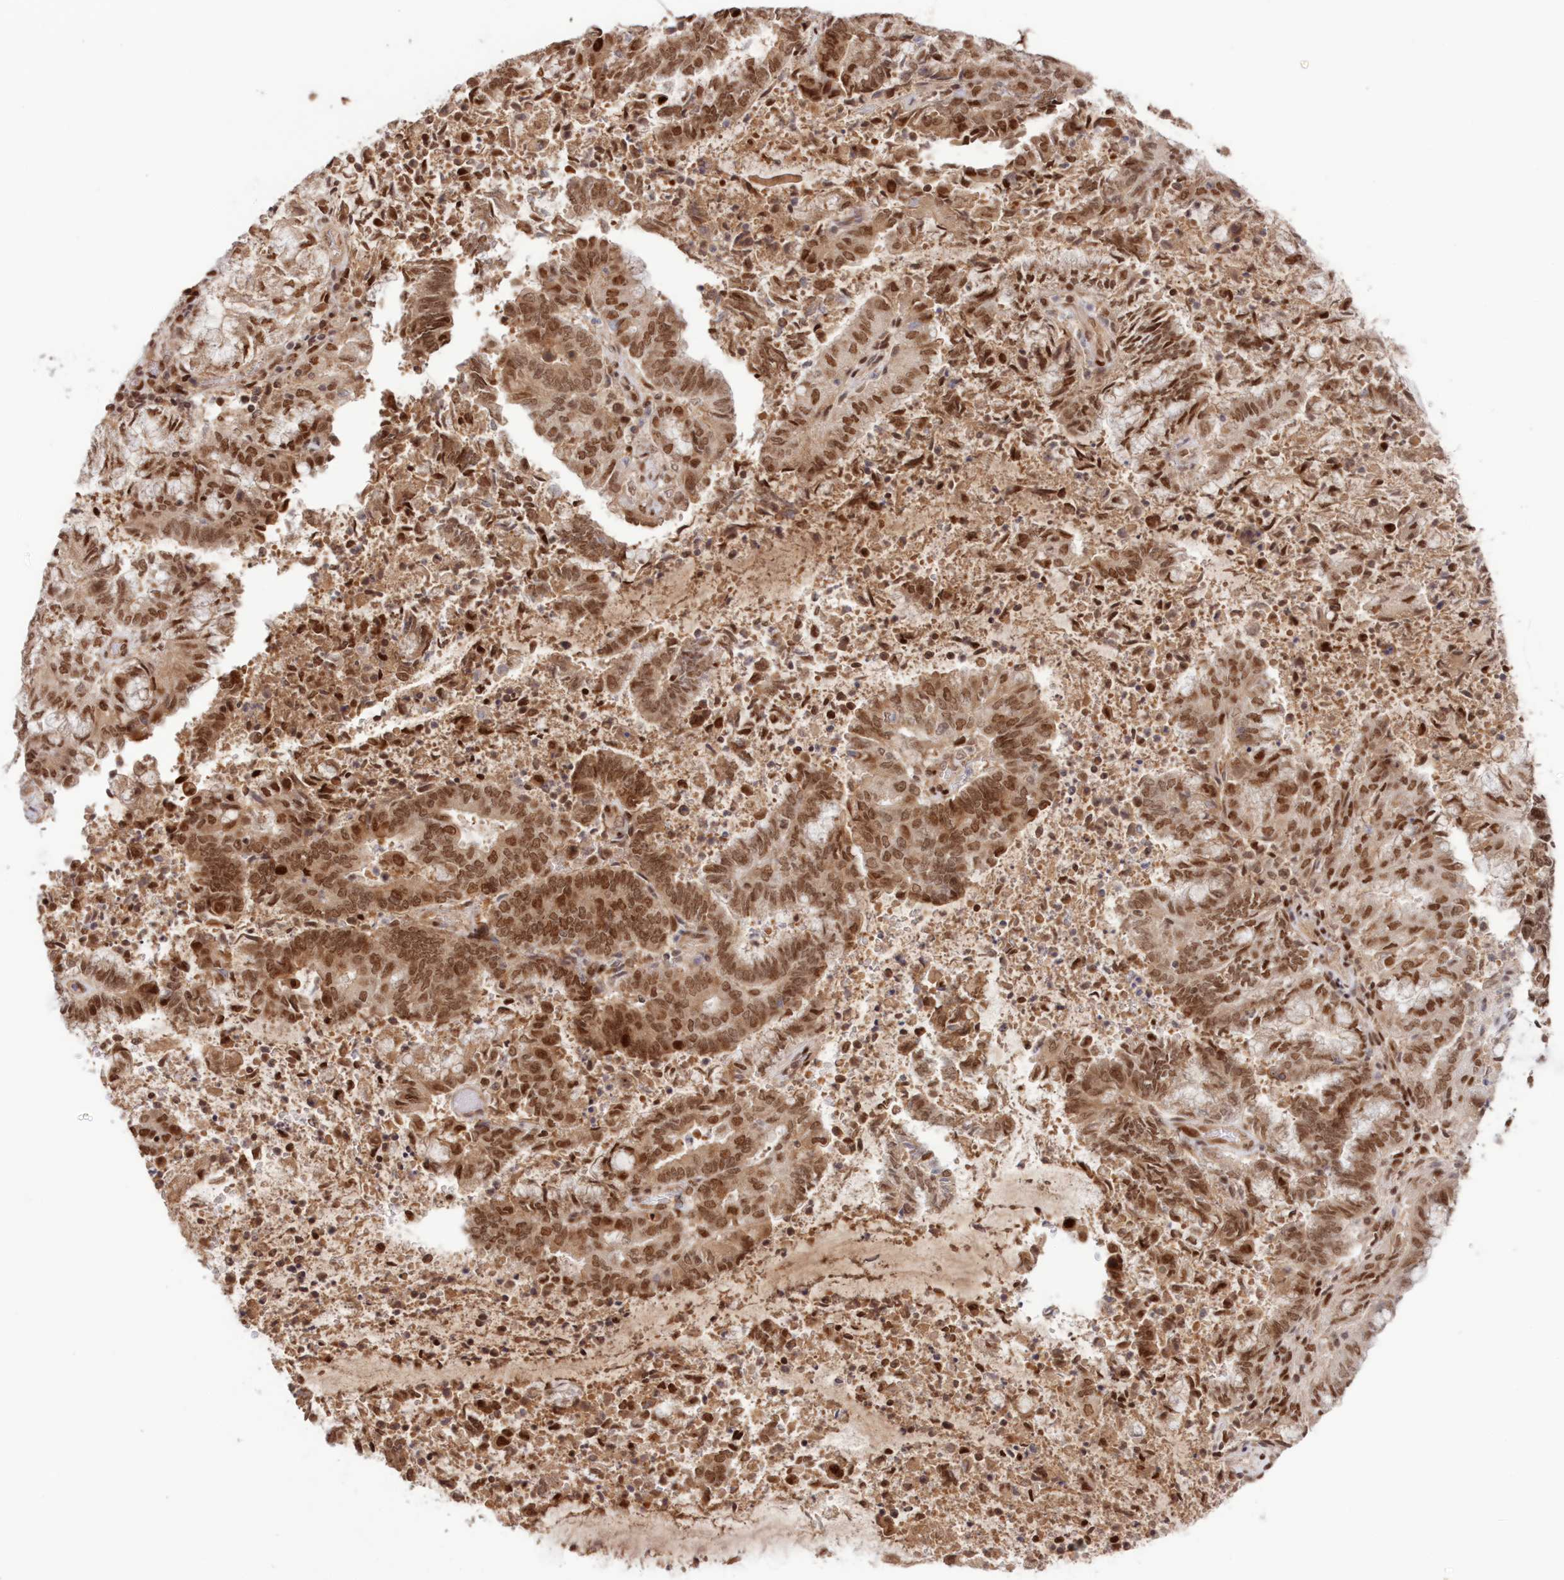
{"staining": {"intensity": "moderate", "quantity": ">75%", "location": "nuclear"}, "tissue": "endometrial cancer", "cell_type": "Tumor cells", "image_type": "cancer", "snomed": [{"axis": "morphology", "description": "Adenocarcinoma, NOS"}, {"axis": "topography", "description": "Endometrium"}], "caption": "Endometrial cancer (adenocarcinoma) tissue reveals moderate nuclear expression in about >75% of tumor cells", "gene": "NOA1", "patient": {"sex": "female", "age": 80}}